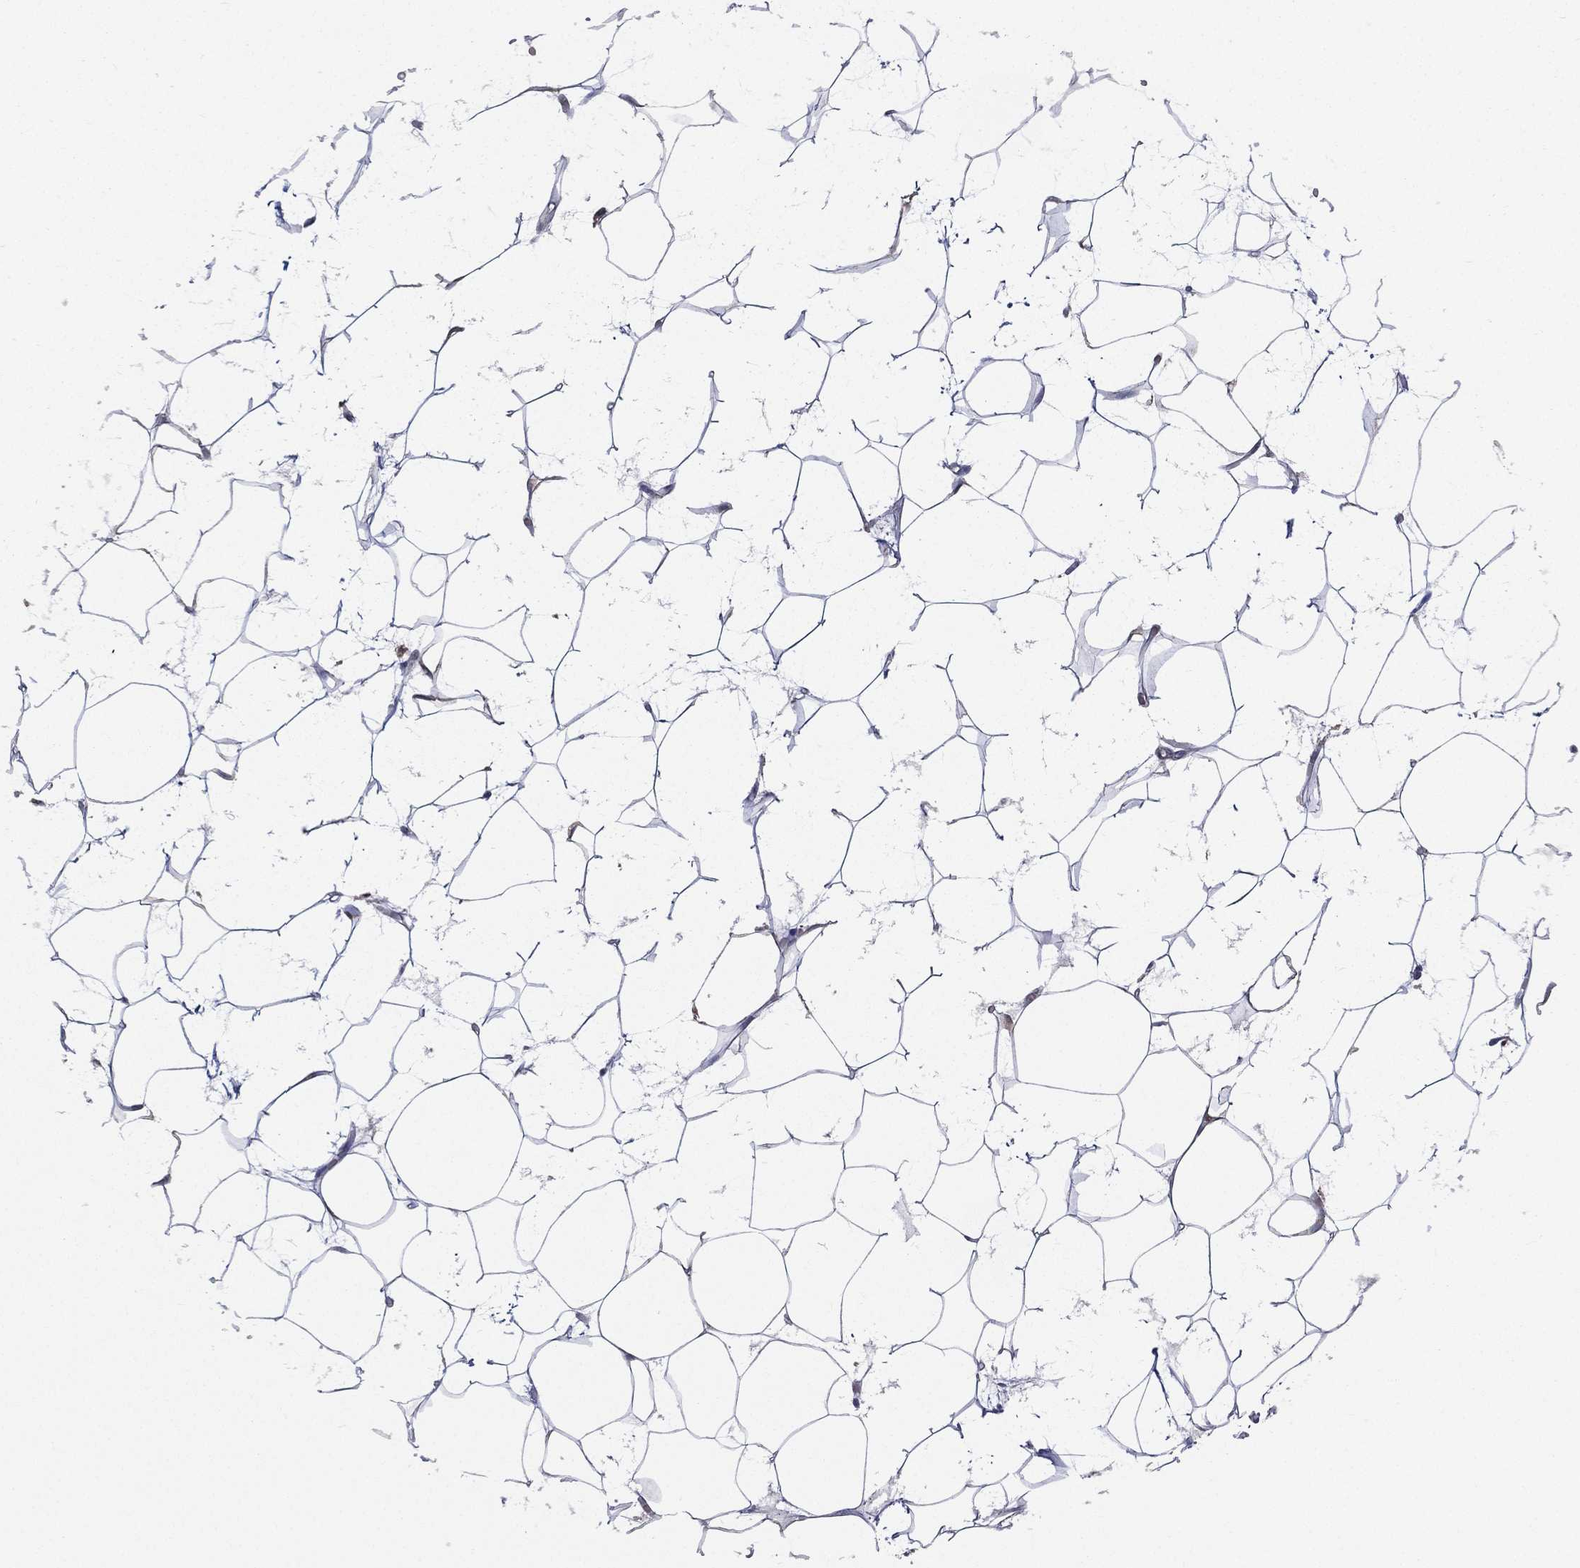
{"staining": {"intensity": "negative", "quantity": "none", "location": "none"}, "tissue": "adipose tissue", "cell_type": "Adipocytes", "image_type": "normal", "snomed": [{"axis": "morphology", "description": "Normal tissue, NOS"}, {"axis": "topography", "description": "Breast"}], "caption": "Adipose tissue was stained to show a protein in brown. There is no significant expression in adipocytes. (DAB (3,3'-diaminobenzidine) IHC with hematoxylin counter stain).", "gene": "SMPD3", "patient": {"sex": "female", "age": 49}}